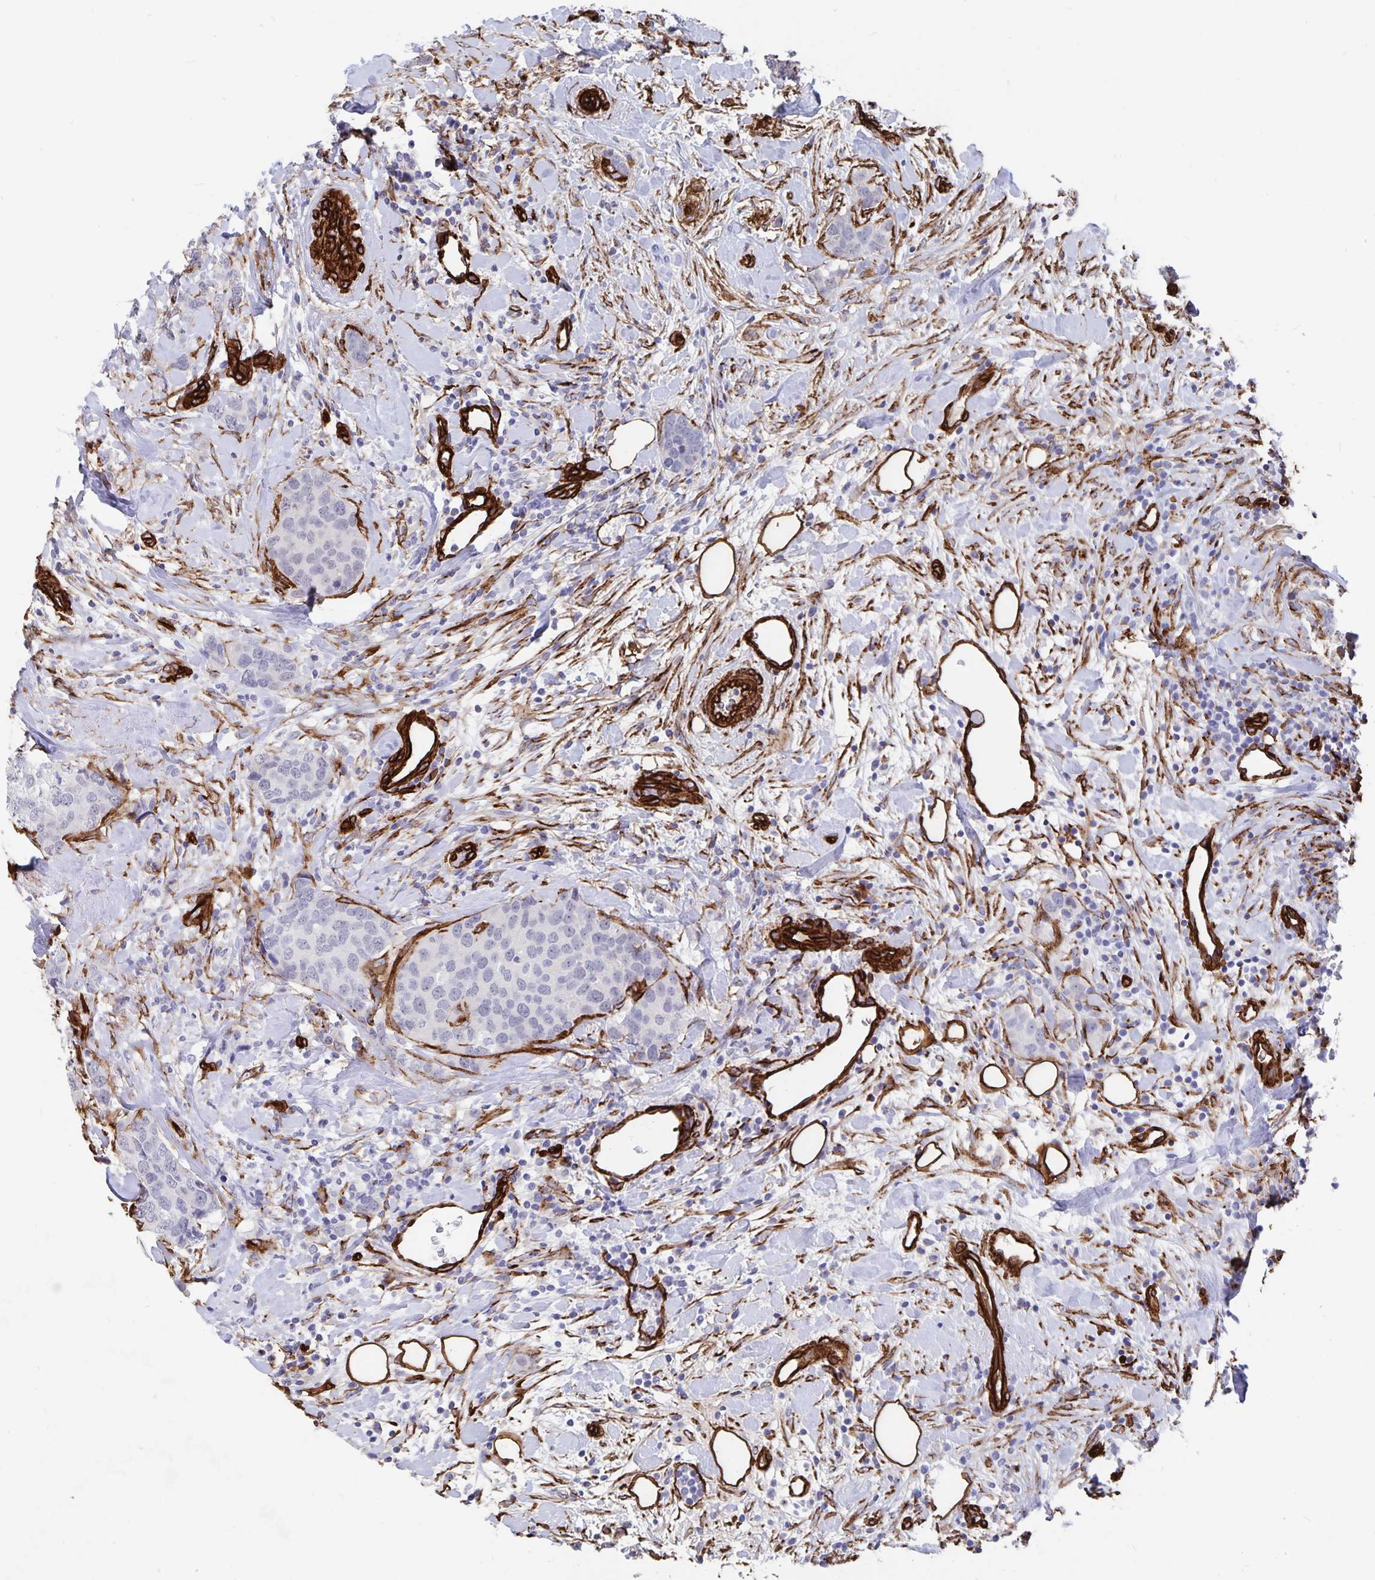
{"staining": {"intensity": "negative", "quantity": "none", "location": "none"}, "tissue": "breast cancer", "cell_type": "Tumor cells", "image_type": "cancer", "snomed": [{"axis": "morphology", "description": "Lobular carcinoma"}, {"axis": "topography", "description": "Breast"}], "caption": "High power microscopy histopathology image of an IHC photomicrograph of breast cancer (lobular carcinoma), revealing no significant positivity in tumor cells. Nuclei are stained in blue.", "gene": "DCHS2", "patient": {"sex": "female", "age": 59}}